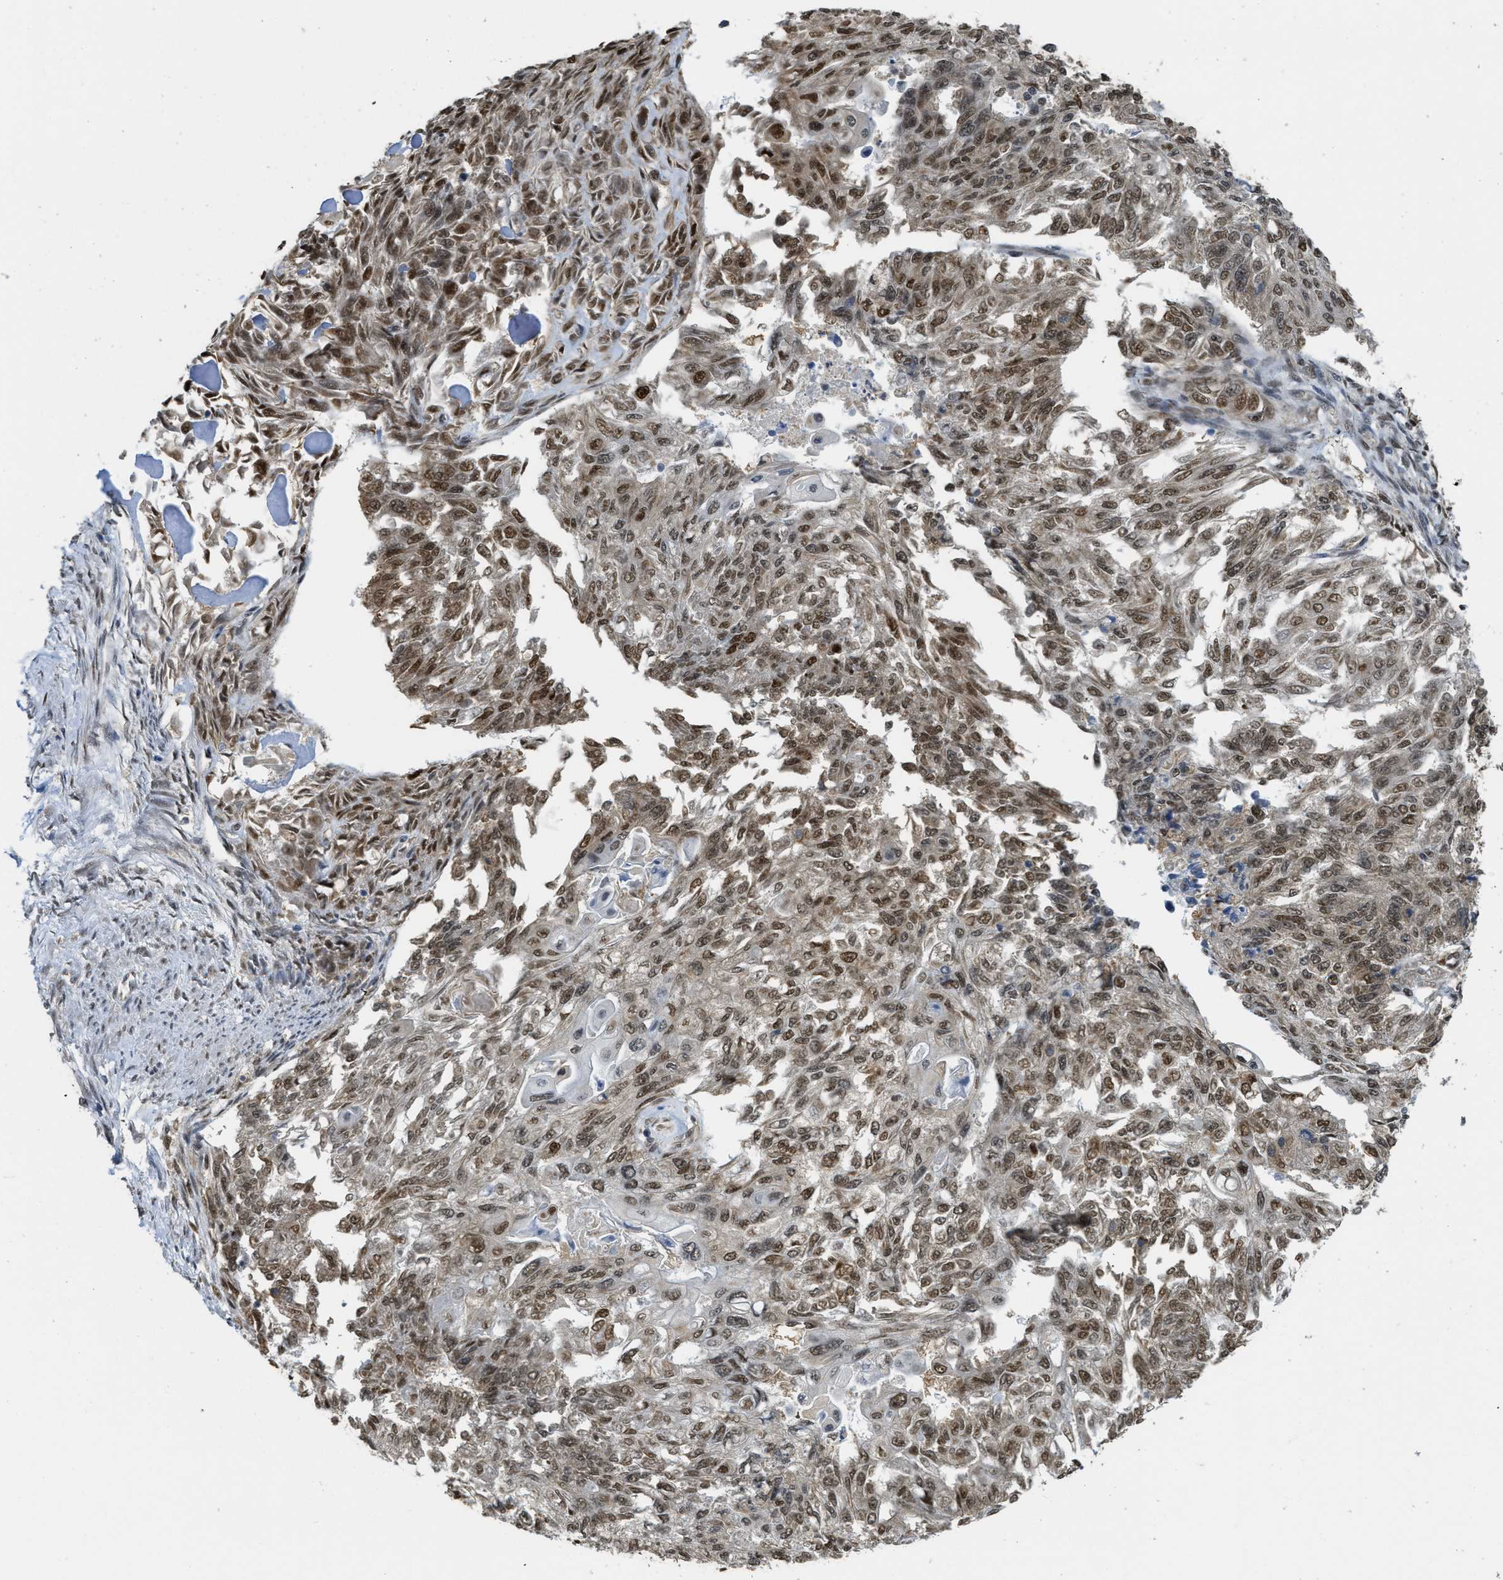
{"staining": {"intensity": "moderate", "quantity": ">75%", "location": "nuclear"}, "tissue": "endometrial cancer", "cell_type": "Tumor cells", "image_type": "cancer", "snomed": [{"axis": "morphology", "description": "Adenocarcinoma, NOS"}, {"axis": "topography", "description": "Endometrium"}], "caption": "There is medium levels of moderate nuclear expression in tumor cells of endometrial cancer, as demonstrated by immunohistochemical staining (brown color).", "gene": "PSMC5", "patient": {"sex": "female", "age": 32}}